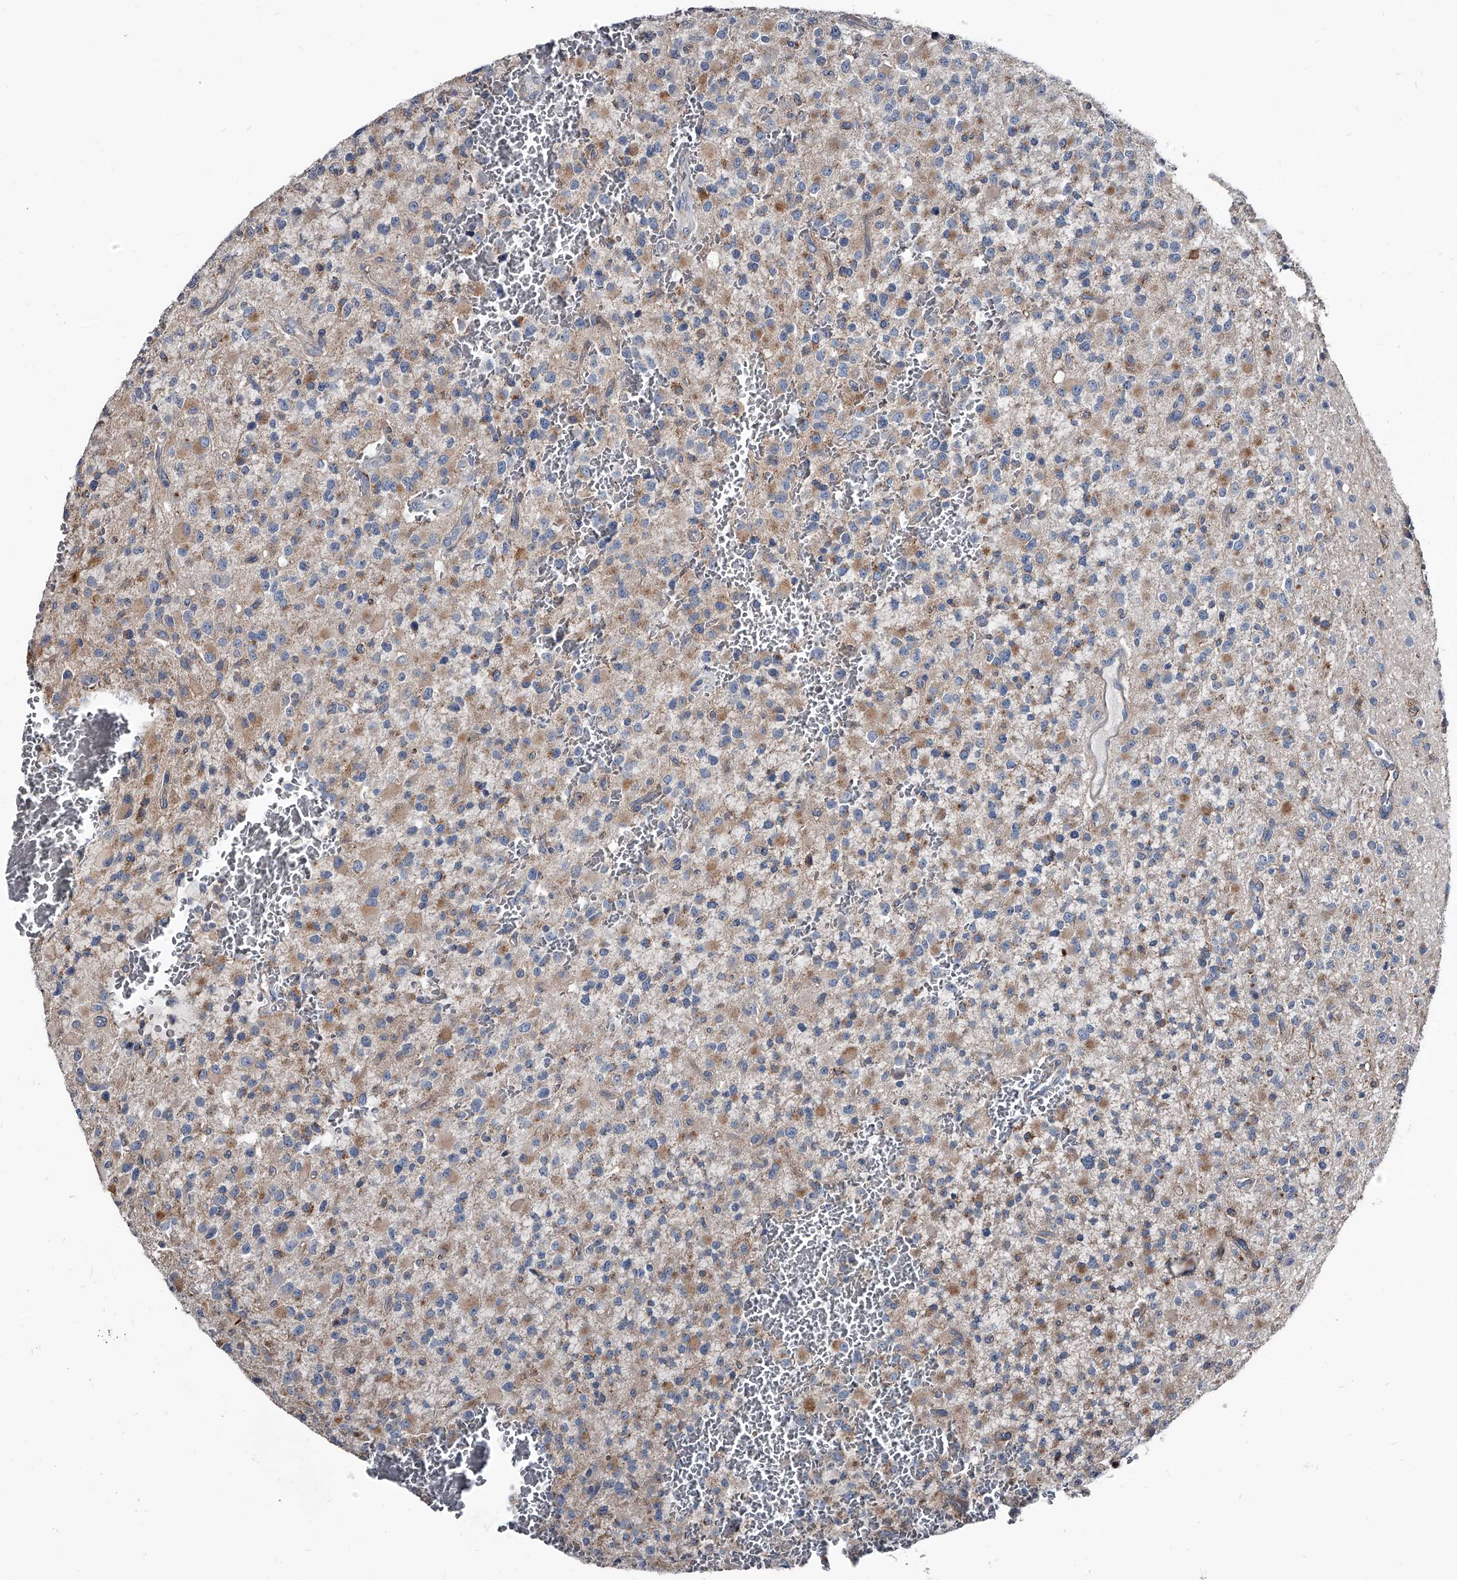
{"staining": {"intensity": "moderate", "quantity": "25%-75%", "location": "cytoplasmic/membranous"}, "tissue": "glioma", "cell_type": "Tumor cells", "image_type": "cancer", "snomed": [{"axis": "morphology", "description": "Glioma, malignant, High grade"}, {"axis": "topography", "description": "Brain"}], "caption": "DAB (3,3'-diaminobenzidine) immunohistochemical staining of human glioma demonstrates moderate cytoplasmic/membranous protein expression in approximately 25%-75% of tumor cells.", "gene": "PGLYRP3", "patient": {"sex": "male", "age": 34}}